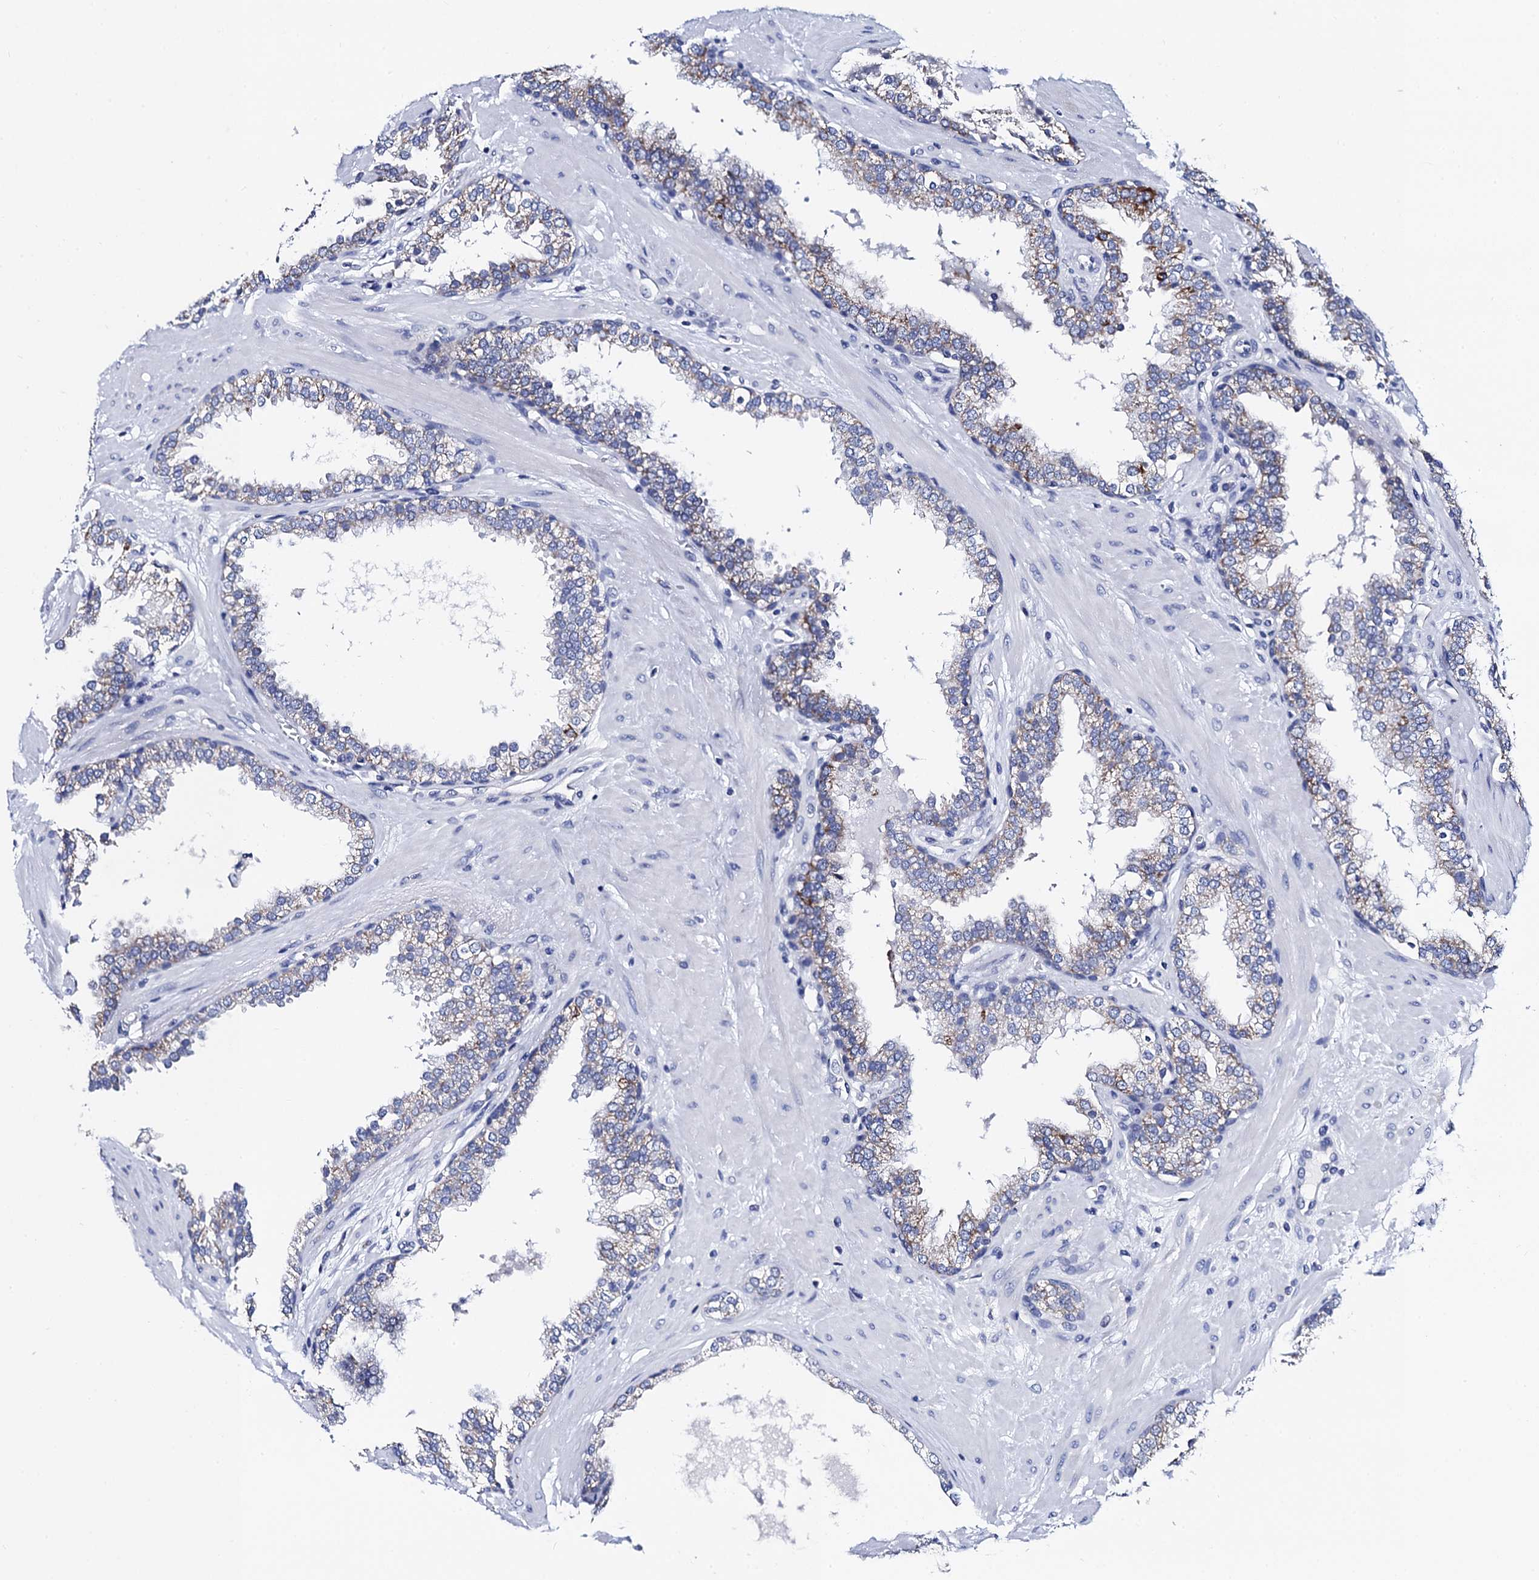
{"staining": {"intensity": "weak", "quantity": "25%-75%", "location": "cytoplasmic/membranous"}, "tissue": "prostate", "cell_type": "Glandular cells", "image_type": "normal", "snomed": [{"axis": "morphology", "description": "Normal tissue, NOS"}, {"axis": "topography", "description": "Prostate"}], "caption": "DAB (3,3'-diaminobenzidine) immunohistochemical staining of normal prostate displays weak cytoplasmic/membranous protein expression in about 25%-75% of glandular cells. (Stains: DAB in brown, nuclei in blue, Microscopy: brightfield microscopy at high magnification).", "gene": "ACADSB", "patient": {"sex": "male", "age": 51}}